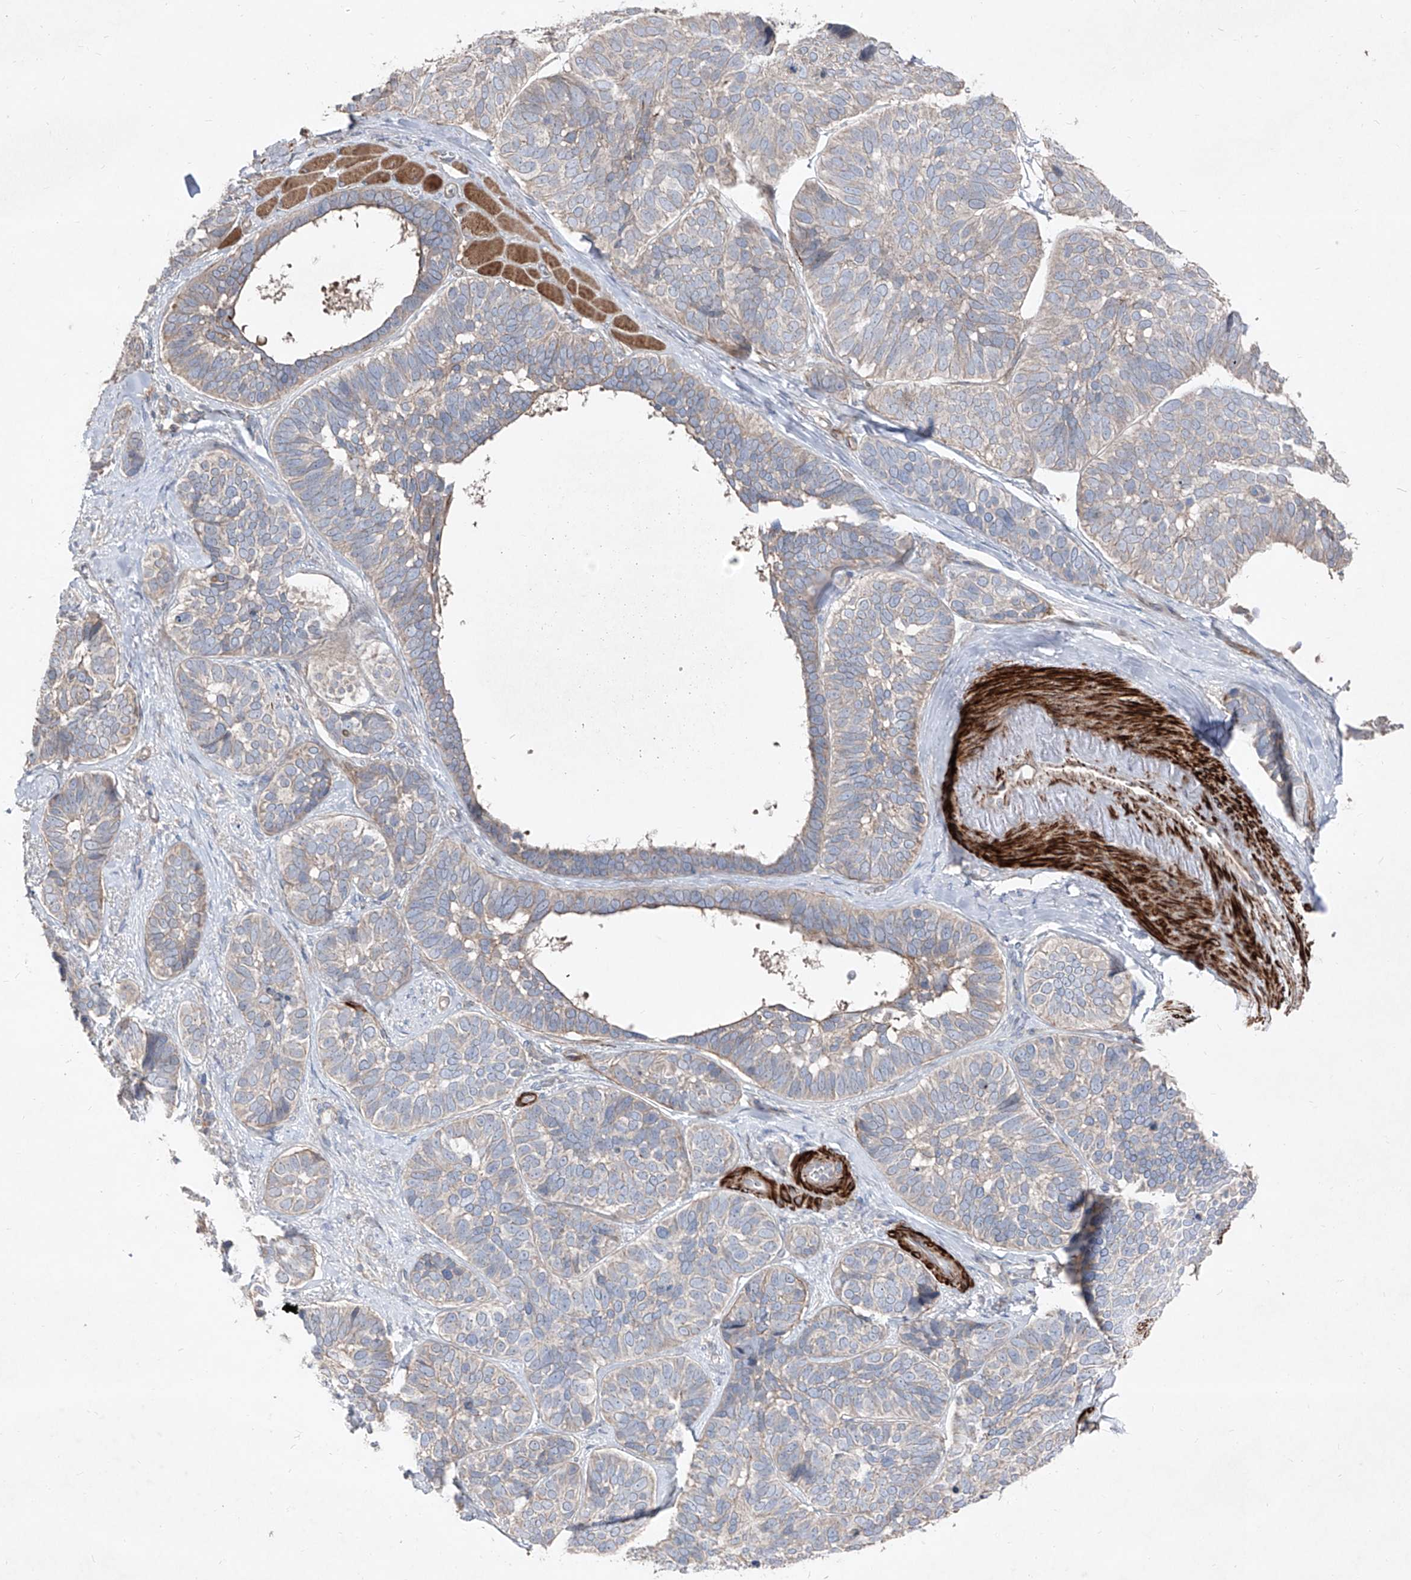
{"staining": {"intensity": "negative", "quantity": "none", "location": "none"}, "tissue": "skin cancer", "cell_type": "Tumor cells", "image_type": "cancer", "snomed": [{"axis": "morphology", "description": "Basal cell carcinoma"}, {"axis": "topography", "description": "Skin"}], "caption": "The histopathology image displays no significant expression in tumor cells of skin basal cell carcinoma.", "gene": "UFD1", "patient": {"sex": "male", "age": 62}}